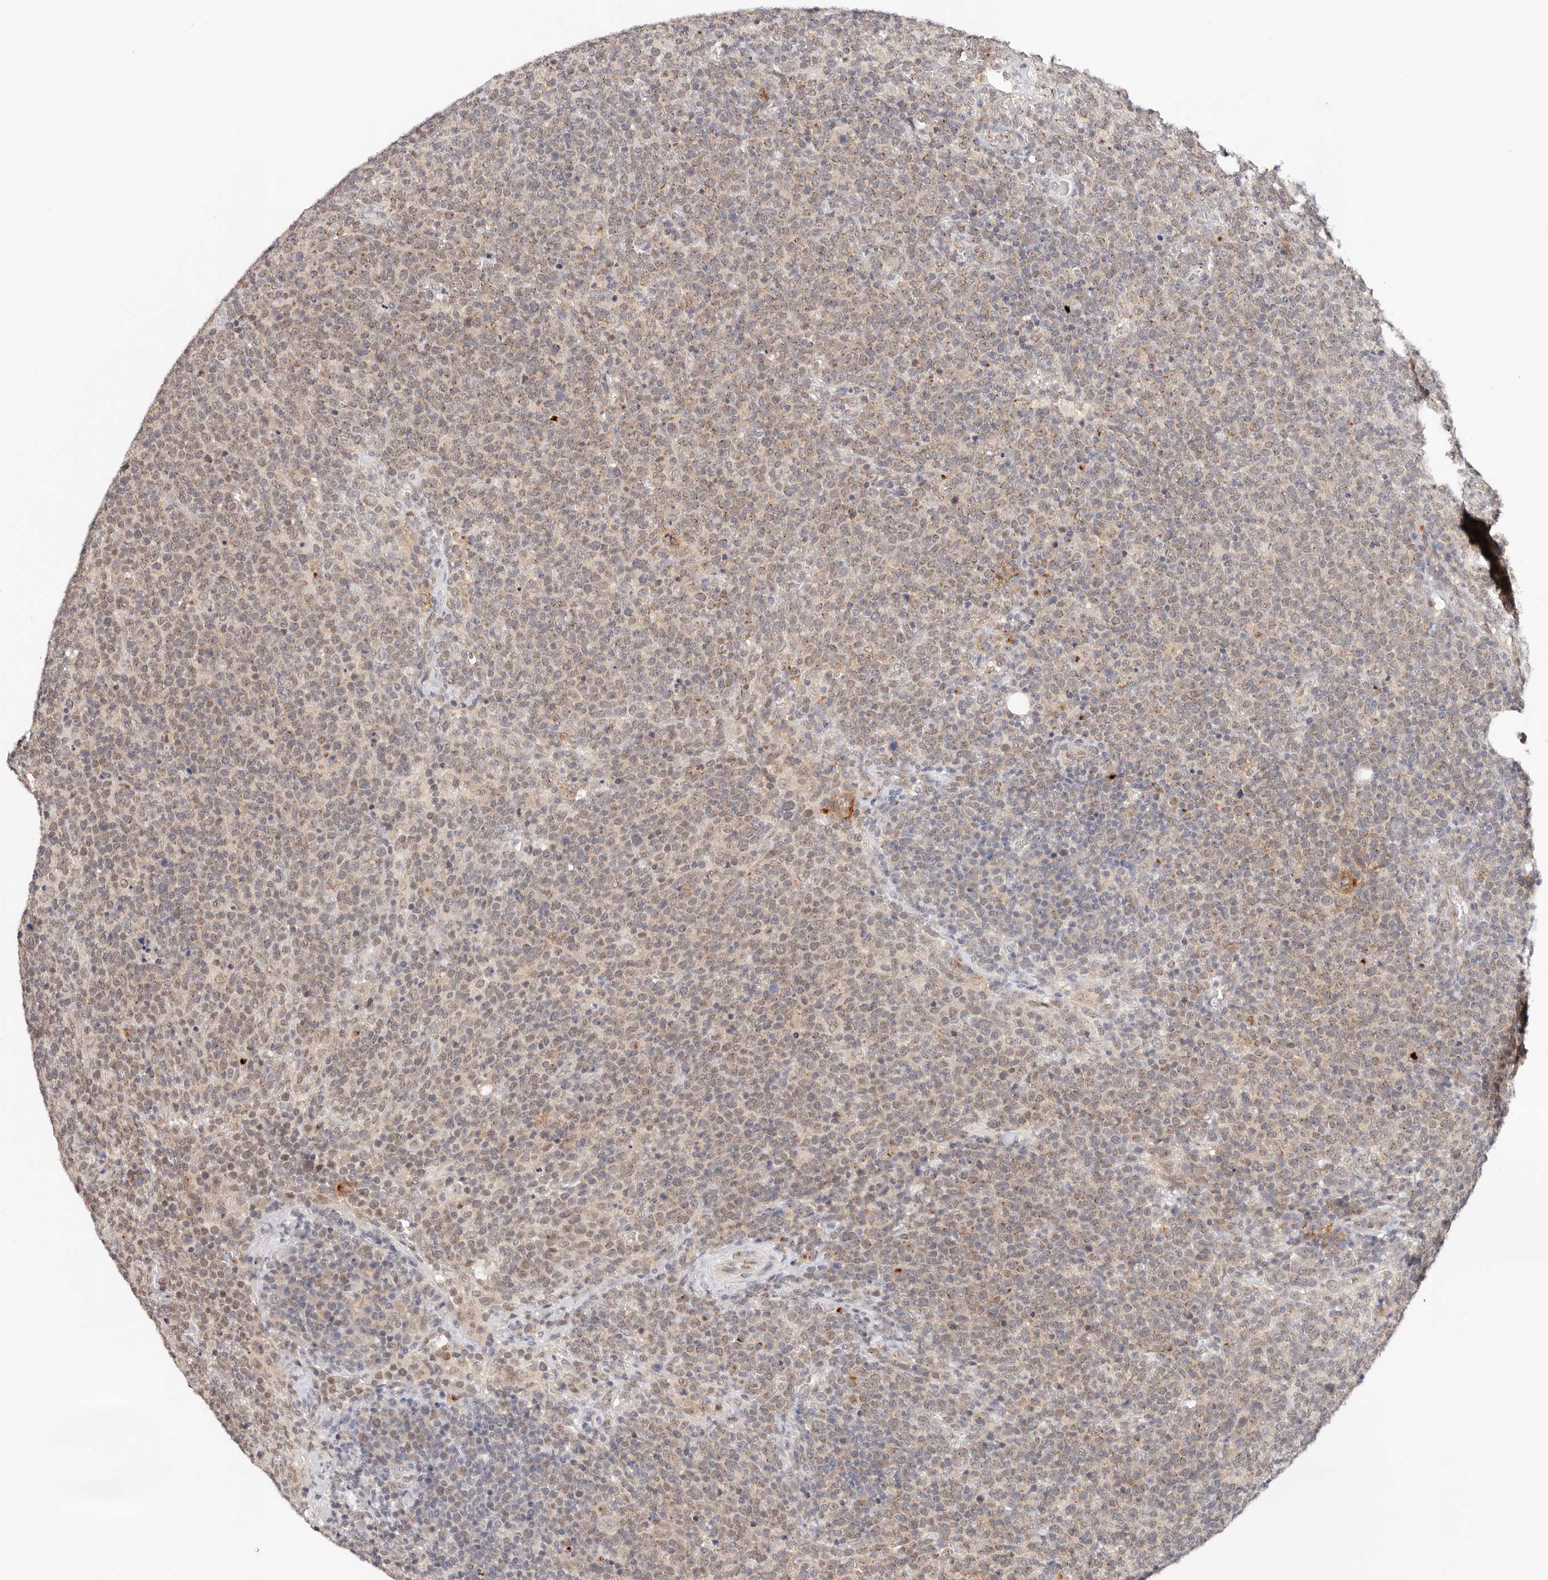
{"staining": {"intensity": "weak", "quantity": "25%-75%", "location": "cytoplasmic/membranous"}, "tissue": "lymphoma", "cell_type": "Tumor cells", "image_type": "cancer", "snomed": [{"axis": "morphology", "description": "Malignant lymphoma, non-Hodgkin's type, High grade"}, {"axis": "topography", "description": "Lymph node"}], "caption": "The photomicrograph exhibits staining of high-grade malignant lymphoma, non-Hodgkin's type, revealing weak cytoplasmic/membranous protein staining (brown color) within tumor cells.", "gene": "VIPAS39", "patient": {"sex": "male", "age": 61}}